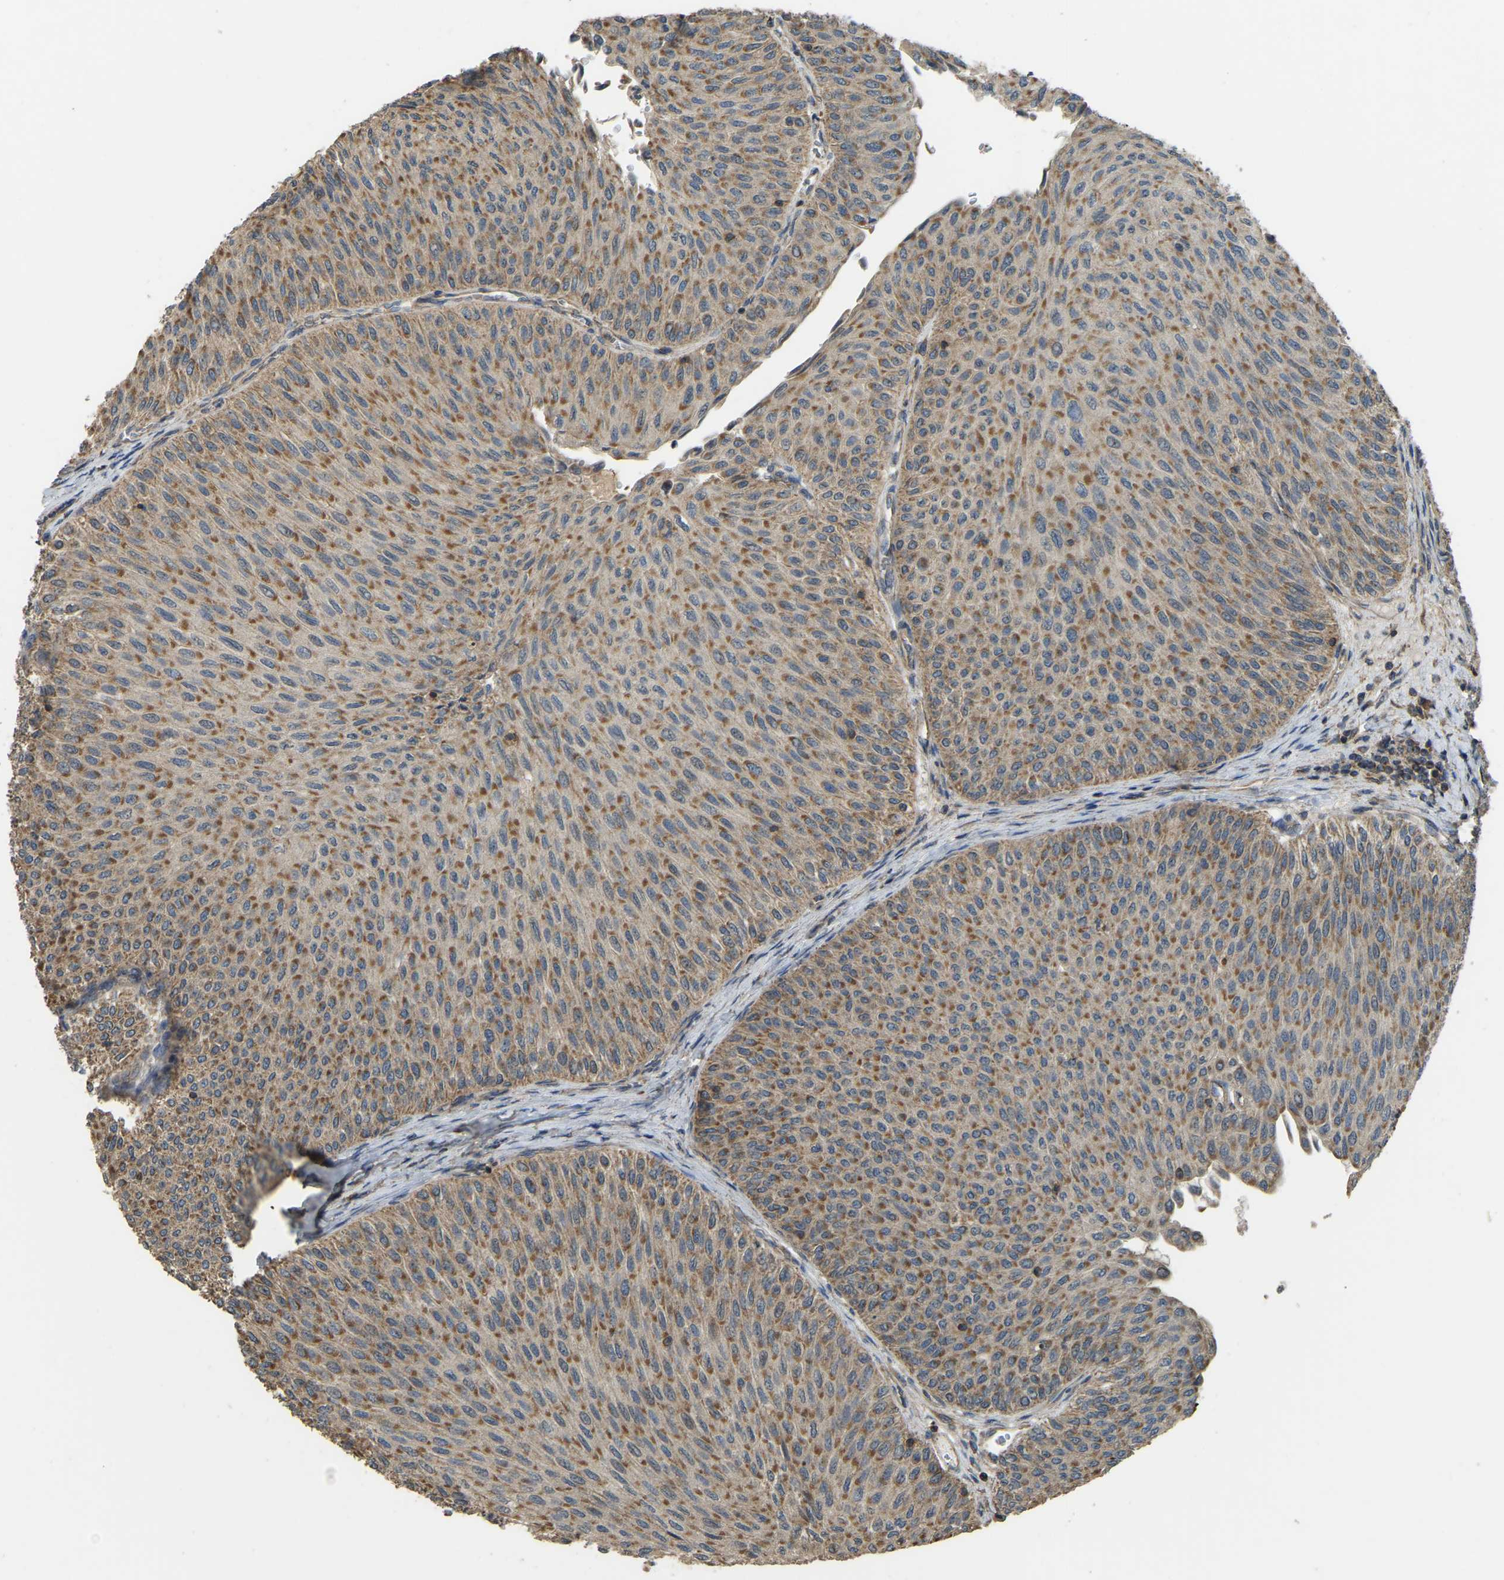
{"staining": {"intensity": "moderate", "quantity": ">75%", "location": "cytoplasmic/membranous"}, "tissue": "urothelial cancer", "cell_type": "Tumor cells", "image_type": "cancer", "snomed": [{"axis": "morphology", "description": "Urothelial carcinoma, Low grade"}, {"axis": "topography", "description": "Urinary bladder"}], "caption": "Immunohistochemistry of human low-grade urothelial carcinoma exhibits medium levels of moderate cytoplasmic/membranous expression in approximately >75% of tumor cells.", "gene": "GNG2", "patient": {"sex": "male", "age": 78}}